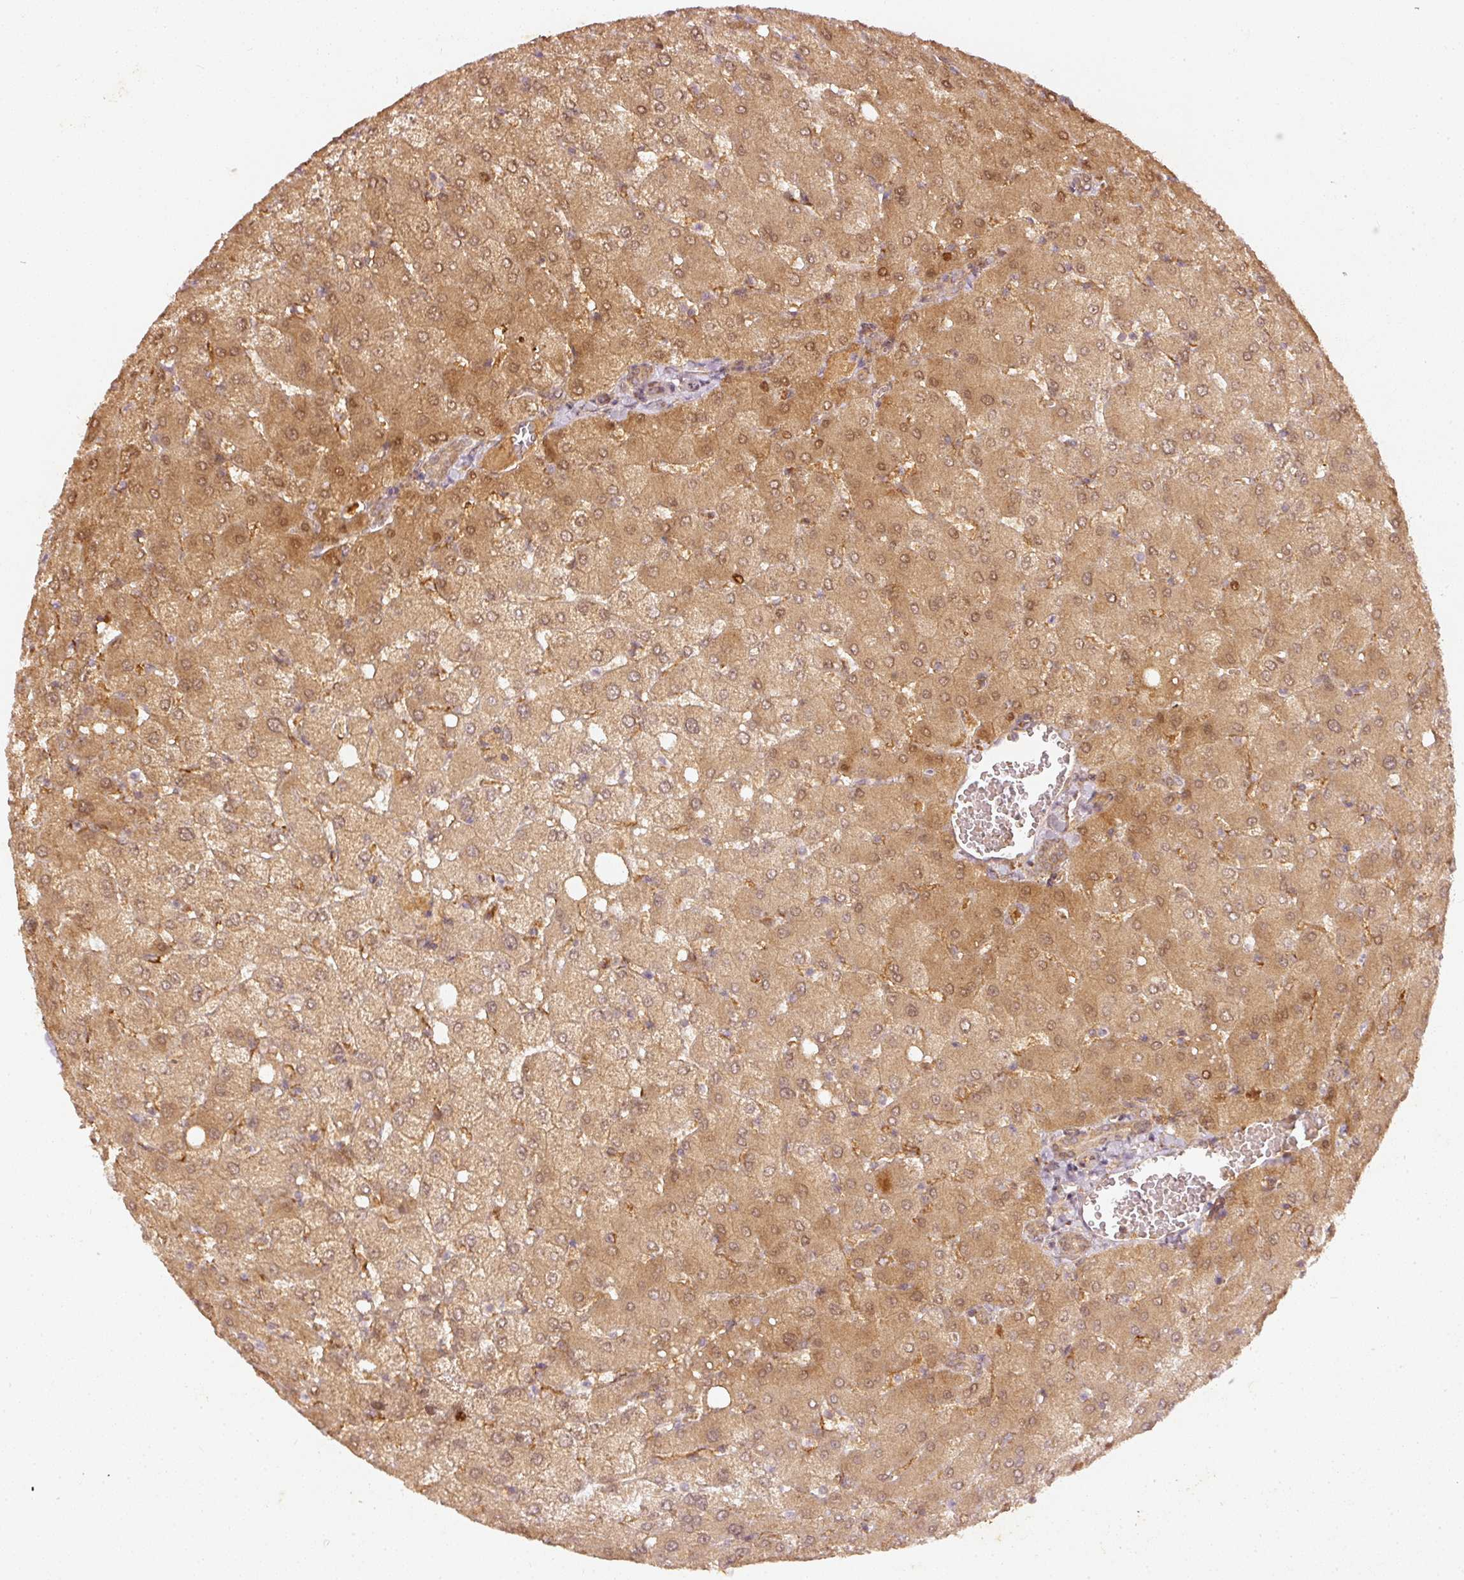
{"staining": {"intensity": "weak", "quantity": ">75%", "location": "cytoplasmic/membranous,nuclear"}, "tissue": "liver", "cell_type": "Cholangiocytes", "image_type": "normal", "snomed": [{"axis": "morphology", "description": "Normal tissue, NOS"}, {"axis": "topography", "description": "Liver"}], "caption": "Liver stained for a protein demonstrates weak cytoplasmic/membranous,nuclear positivity in cholangiocytes. (DAB (3,3'-diaminobenzidine) IHC with brightfield microscopy, high magnification).", "gene": "ZNF580", "patient": {"sex": "female", "age": 54}}